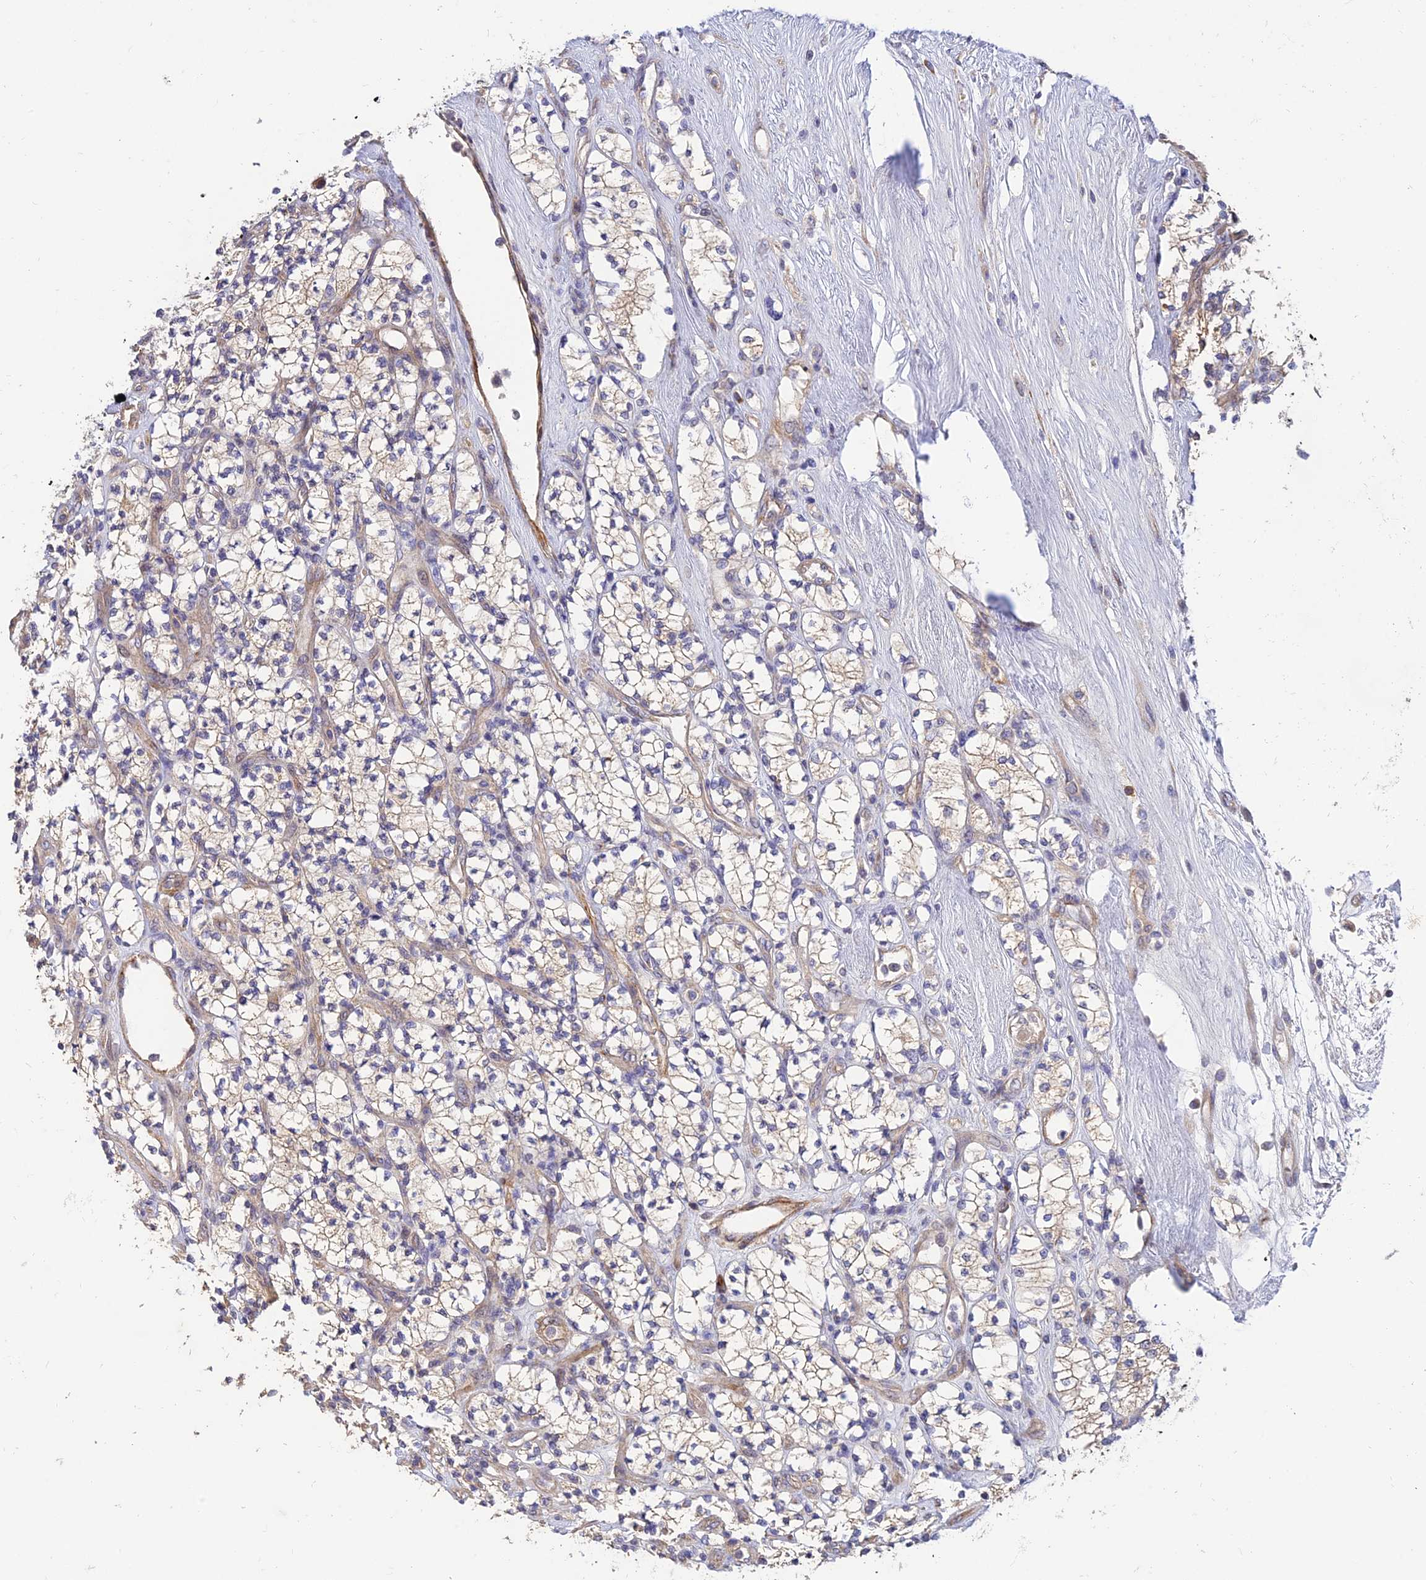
{"staining": {"intensity": "weak", "quantity": "25%-75%", "location": "cytoplasmic/membranous"}, "tissue": "renal cancer", "cell_type": "Tumor cells", "image_type": "cancer", "snomed": [{"axis": "morphology", "description": "Adenocarcinoma, NOS"}, {"axis": "topography", "description": "Kidney"}], "caption": "Weak cytoplasmic/membranous expression for a protein is present in about 25%-75% of tumor cells of renal adenocarcinoma using IHC.", "gene": "ARL8B", "patient": {"sex": "male", "age": 77}}